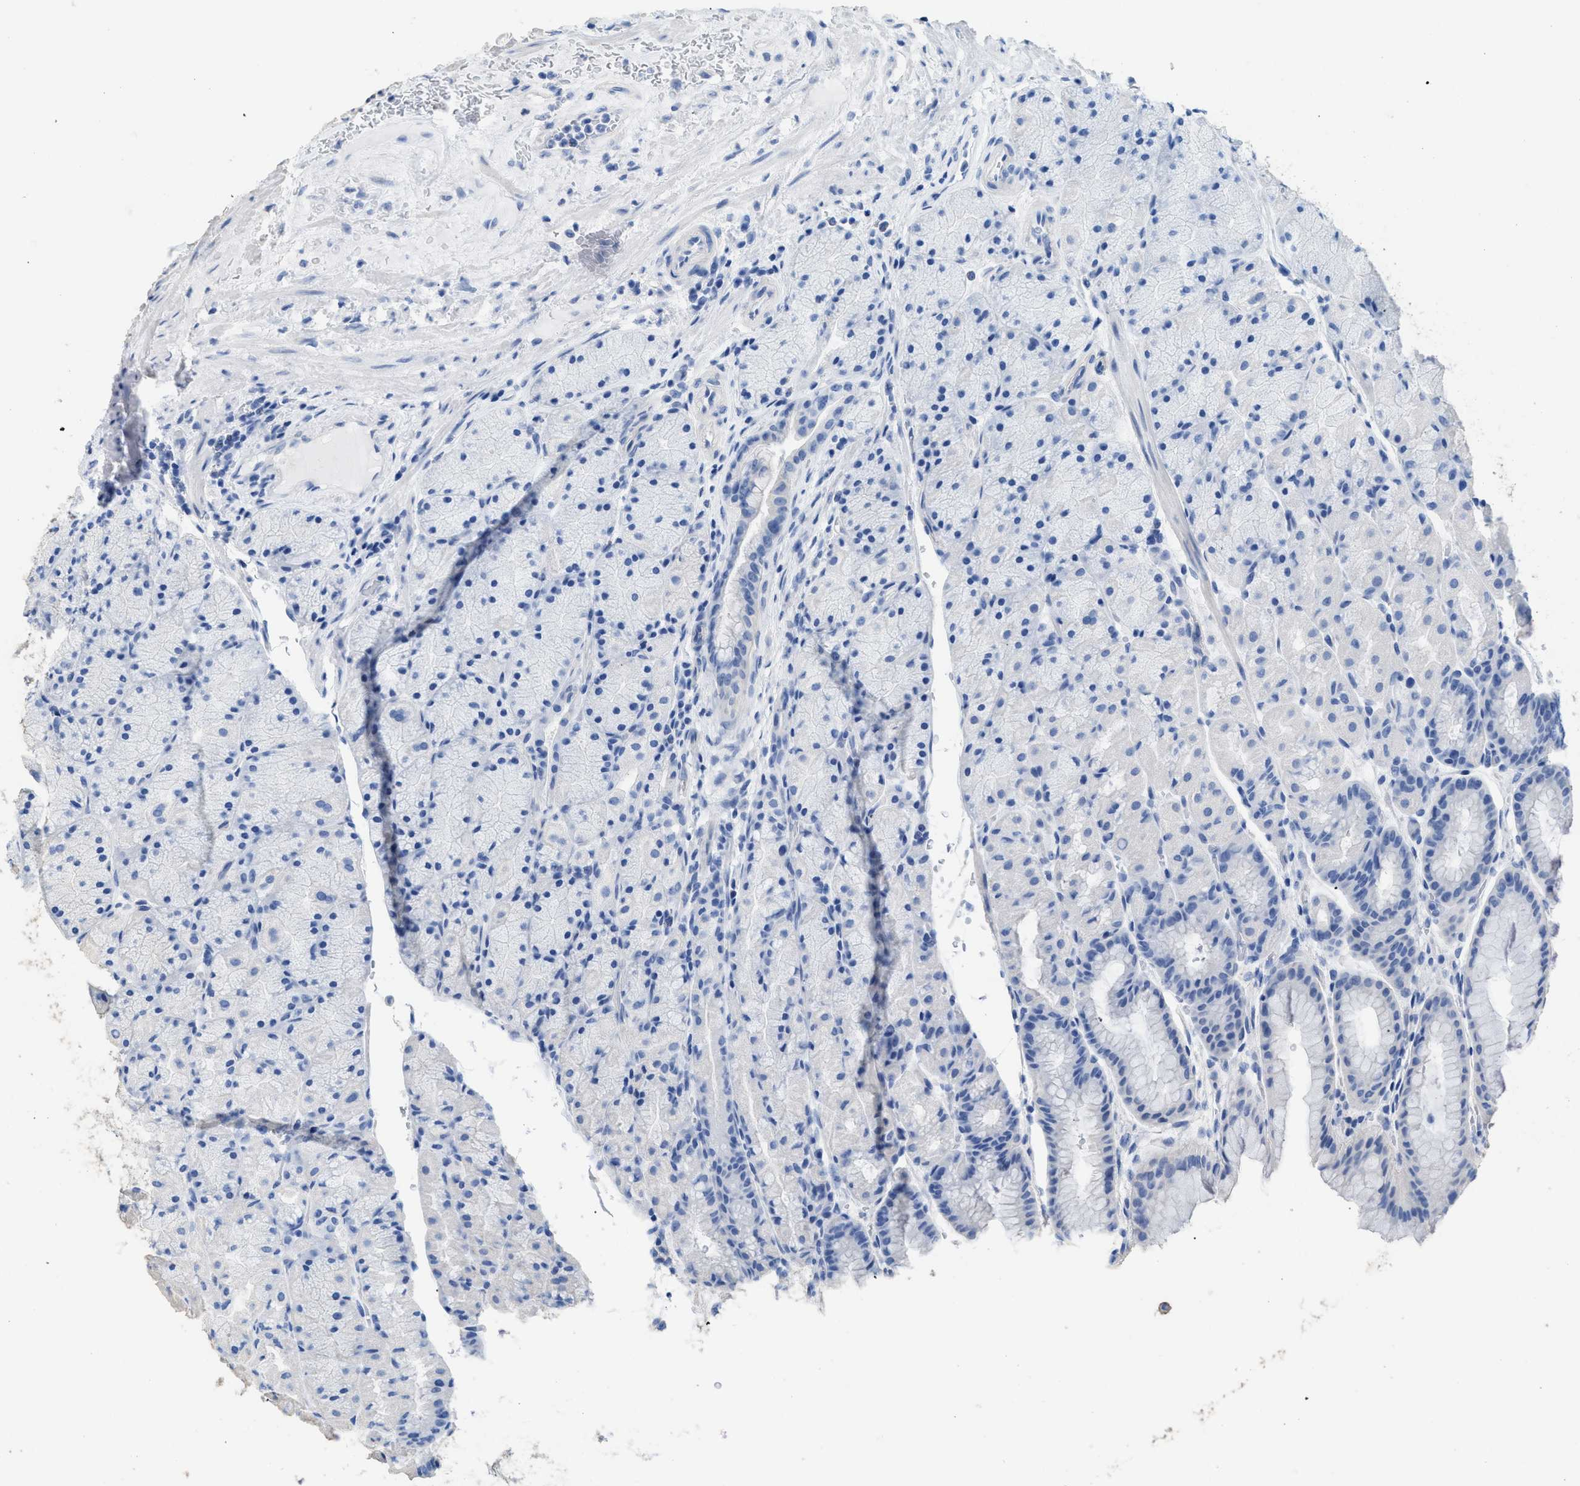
{"staining": {"intensity": "negative", "quantity": "none", "location": "none"}, "tissue": "stomach", "cell_type": "Glandular cells", "image_type": "normal", "snomed": [{"axis": "morphology", "description": "Normal tissue, NOS"}, {"axis": "morphology", "description": "Carcinoid, malignant, NOS"}, {"axis": "topography", "description": "Stomach, upper"}], "caption": "Stomach stained for a protein using IHC reveals no staining glandular cells.", "gene": "DLC1", "patient": {"sex": "male", "age": 39}}